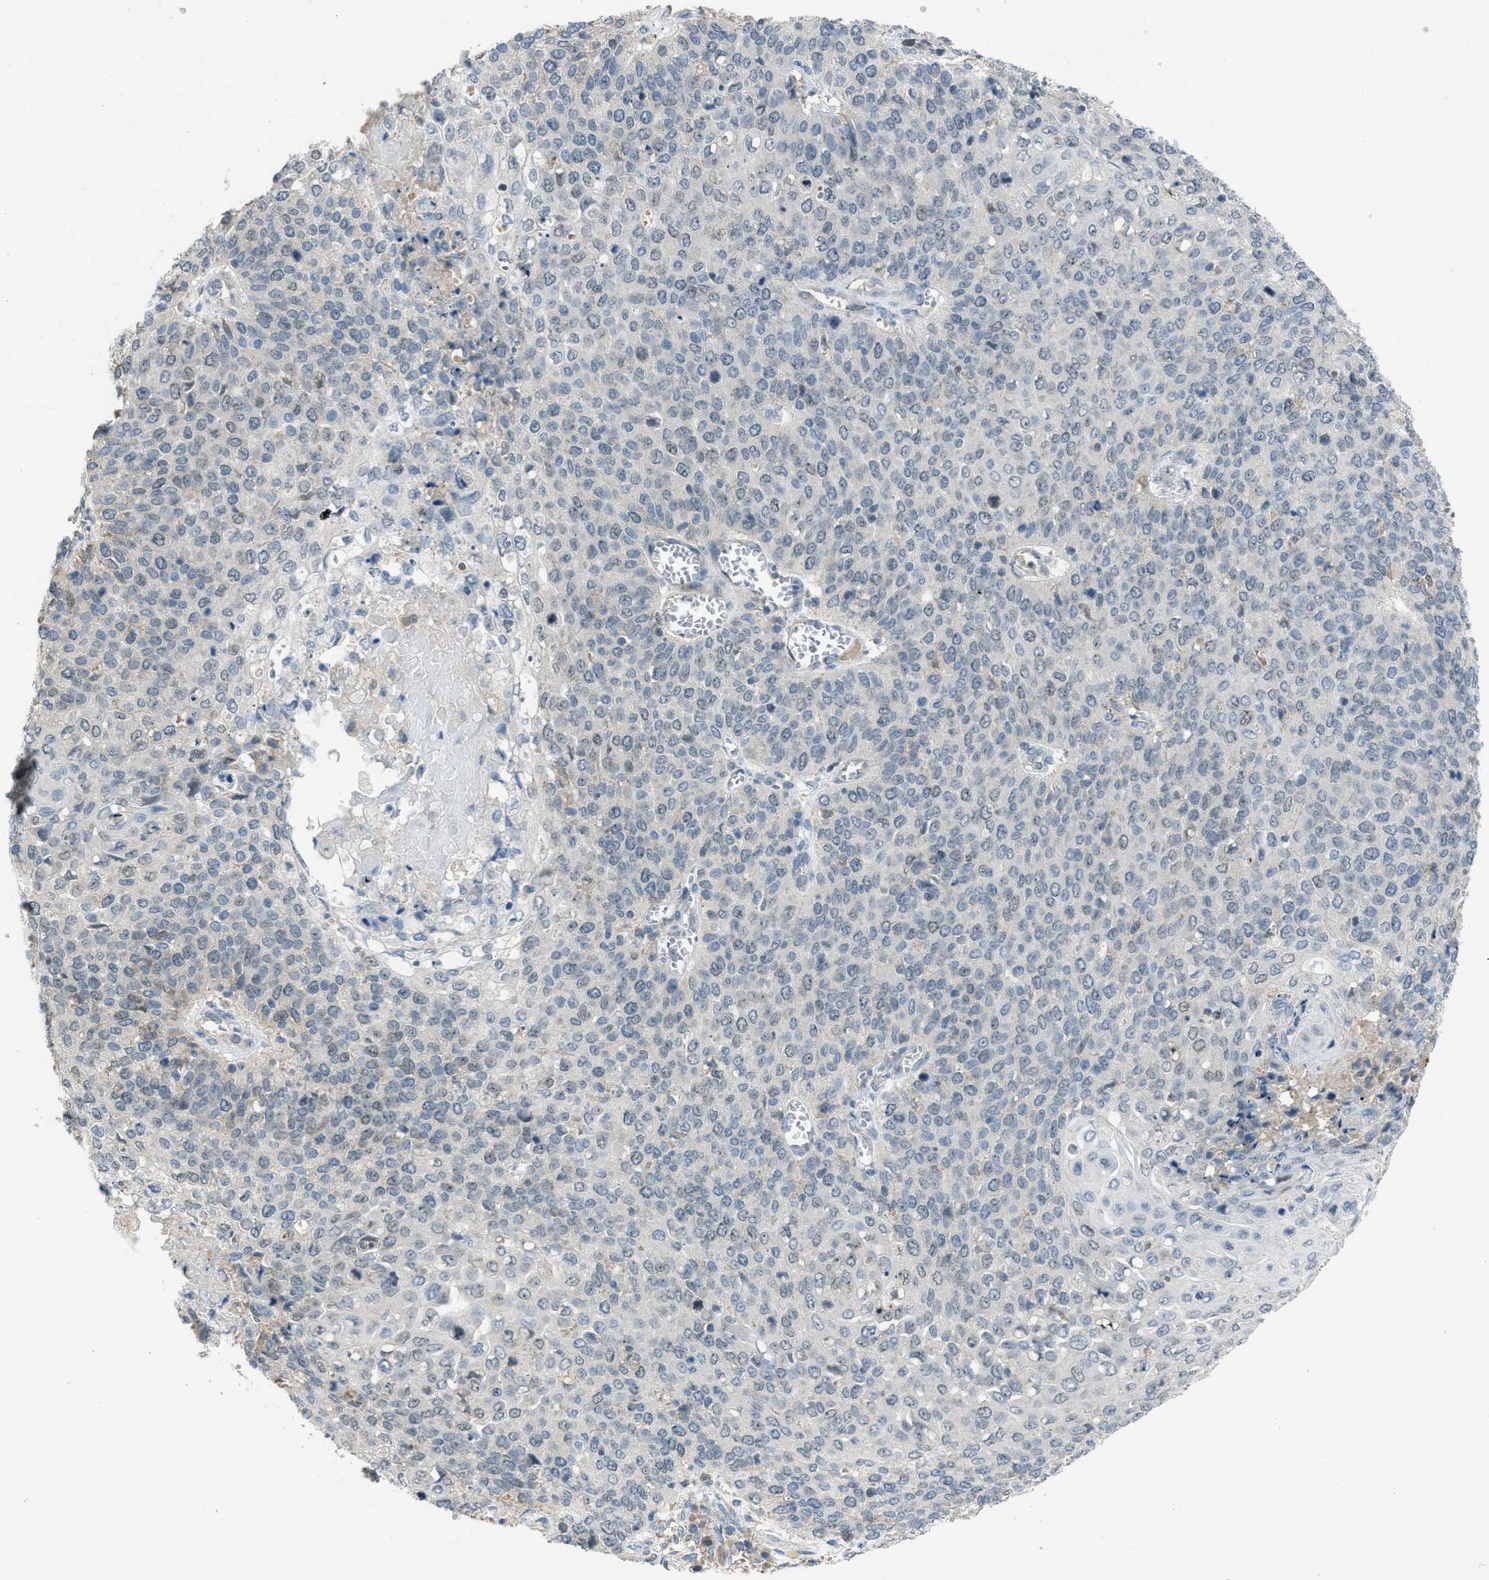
{"staining": {"intensity": "moderate", "quantity": "<25%", "location": "nuclear"}, "tissue": "cervical cancer", "cell_type": "Tumor cells", "image_type": "cancer", "snomed": [{"axis": "morphology", "description": "Squamous cell carcinoma, NOS"}, {"axis": "topography", "description": "Cervix"}], "caption": "Brown immunohistochemical staining in human cervical cancer (squamous cell carcinoma) reveals moderate nuclear expression in about <25% of tumor cells. (DAB IHC with brightfield microscopy, high magnification).", "gene": "MIS18A", "patient": {"sex": "female", "age": 39}}